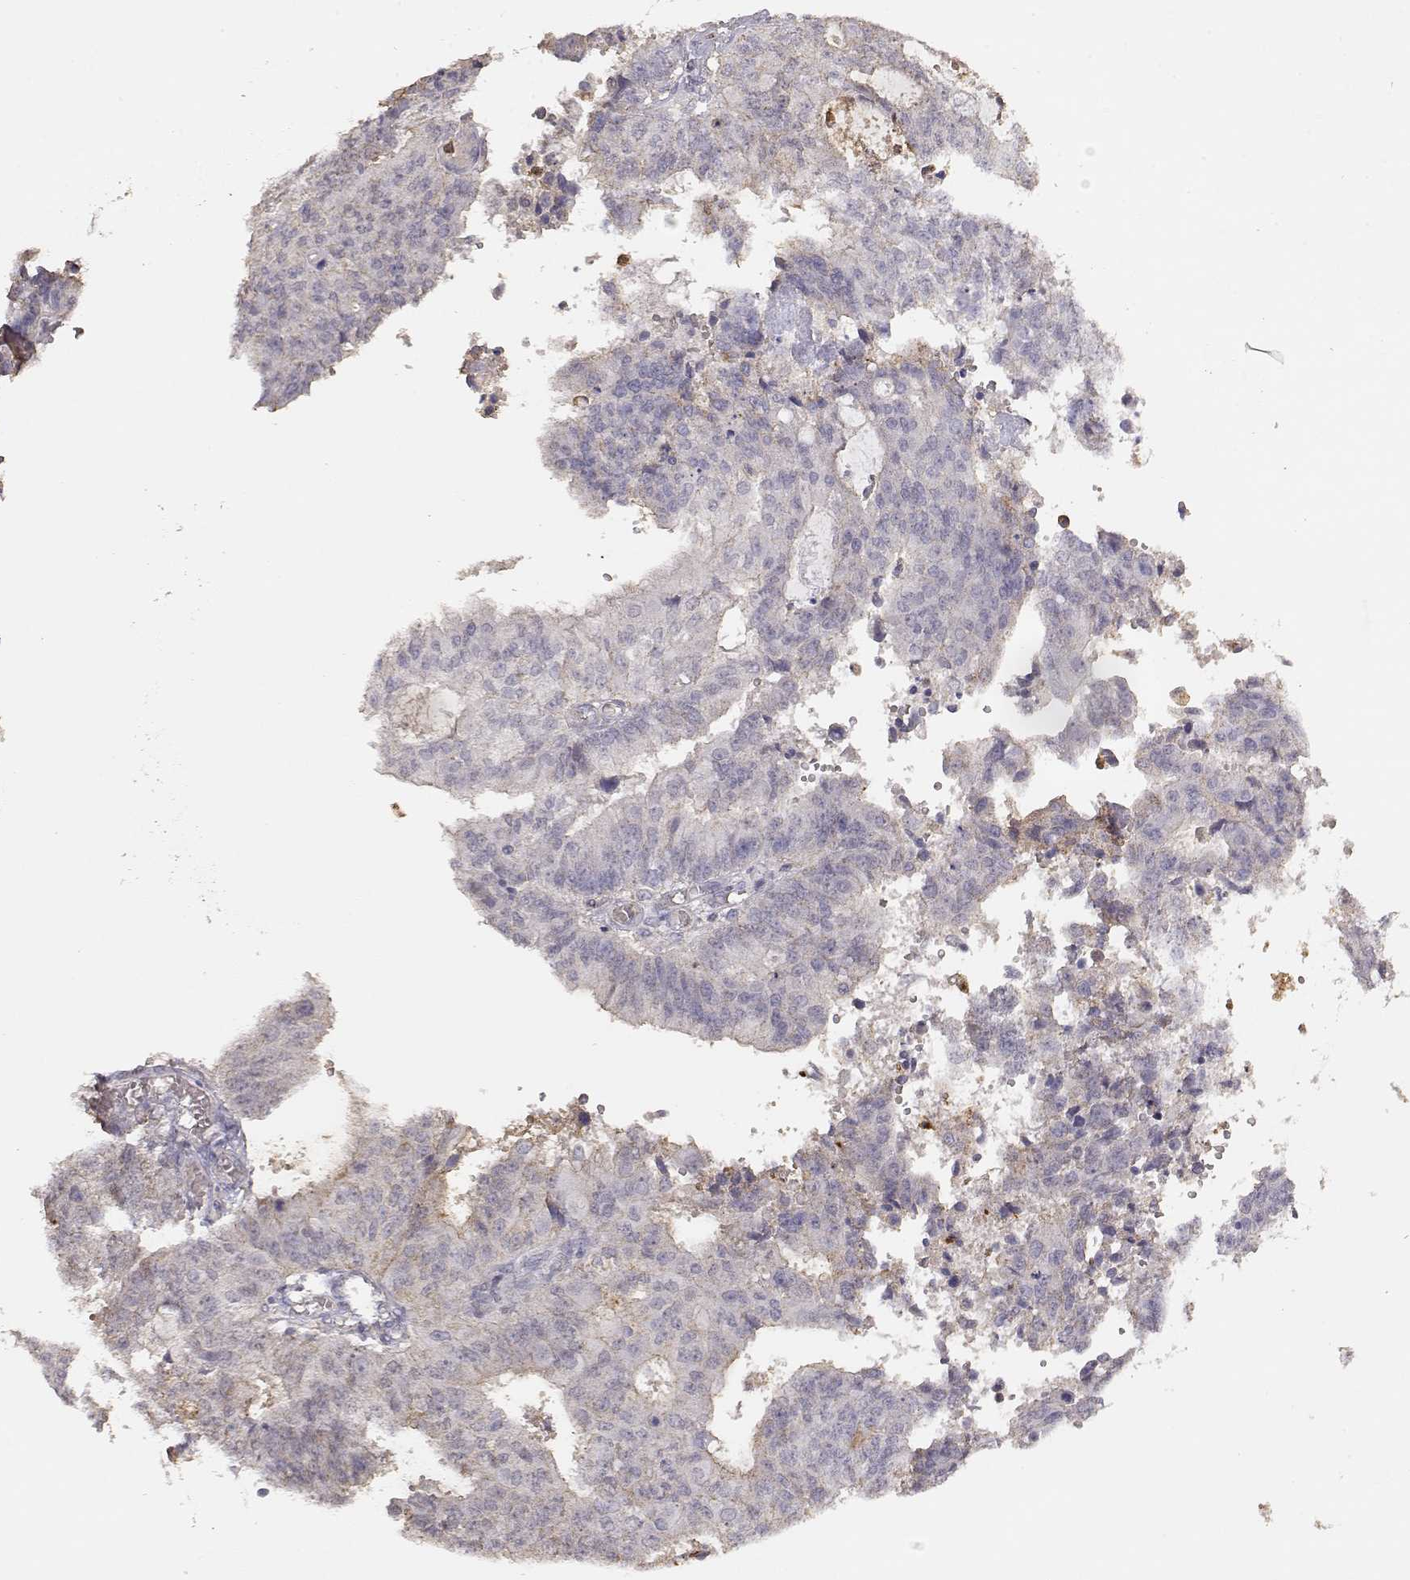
{"staining": {"intensity": "weak", "quantity": "<25%", "location": "cytoplasmic/membranous"}, "tissue": "endometrial cancer", "cell_type": "Tumor cells", "image_type": "cancer", "snomed": [{"axis": "morphology", "description": "Adenocarcinoma, NOS"}, {"axis": "topography", "description": "Endometrium"}], "caption": "IHC histopathology image of human endometrial cancer stained for a protein (brown), which reveals no expression in tumor cells. (DAB (3,3'-diaminobenzidine) immunohistochemistry (IHC) visualized using brightfield microscopy, high magnification).", "gene": "TNFRSF10C", "patient": {"sex": "female", "age": 82}}